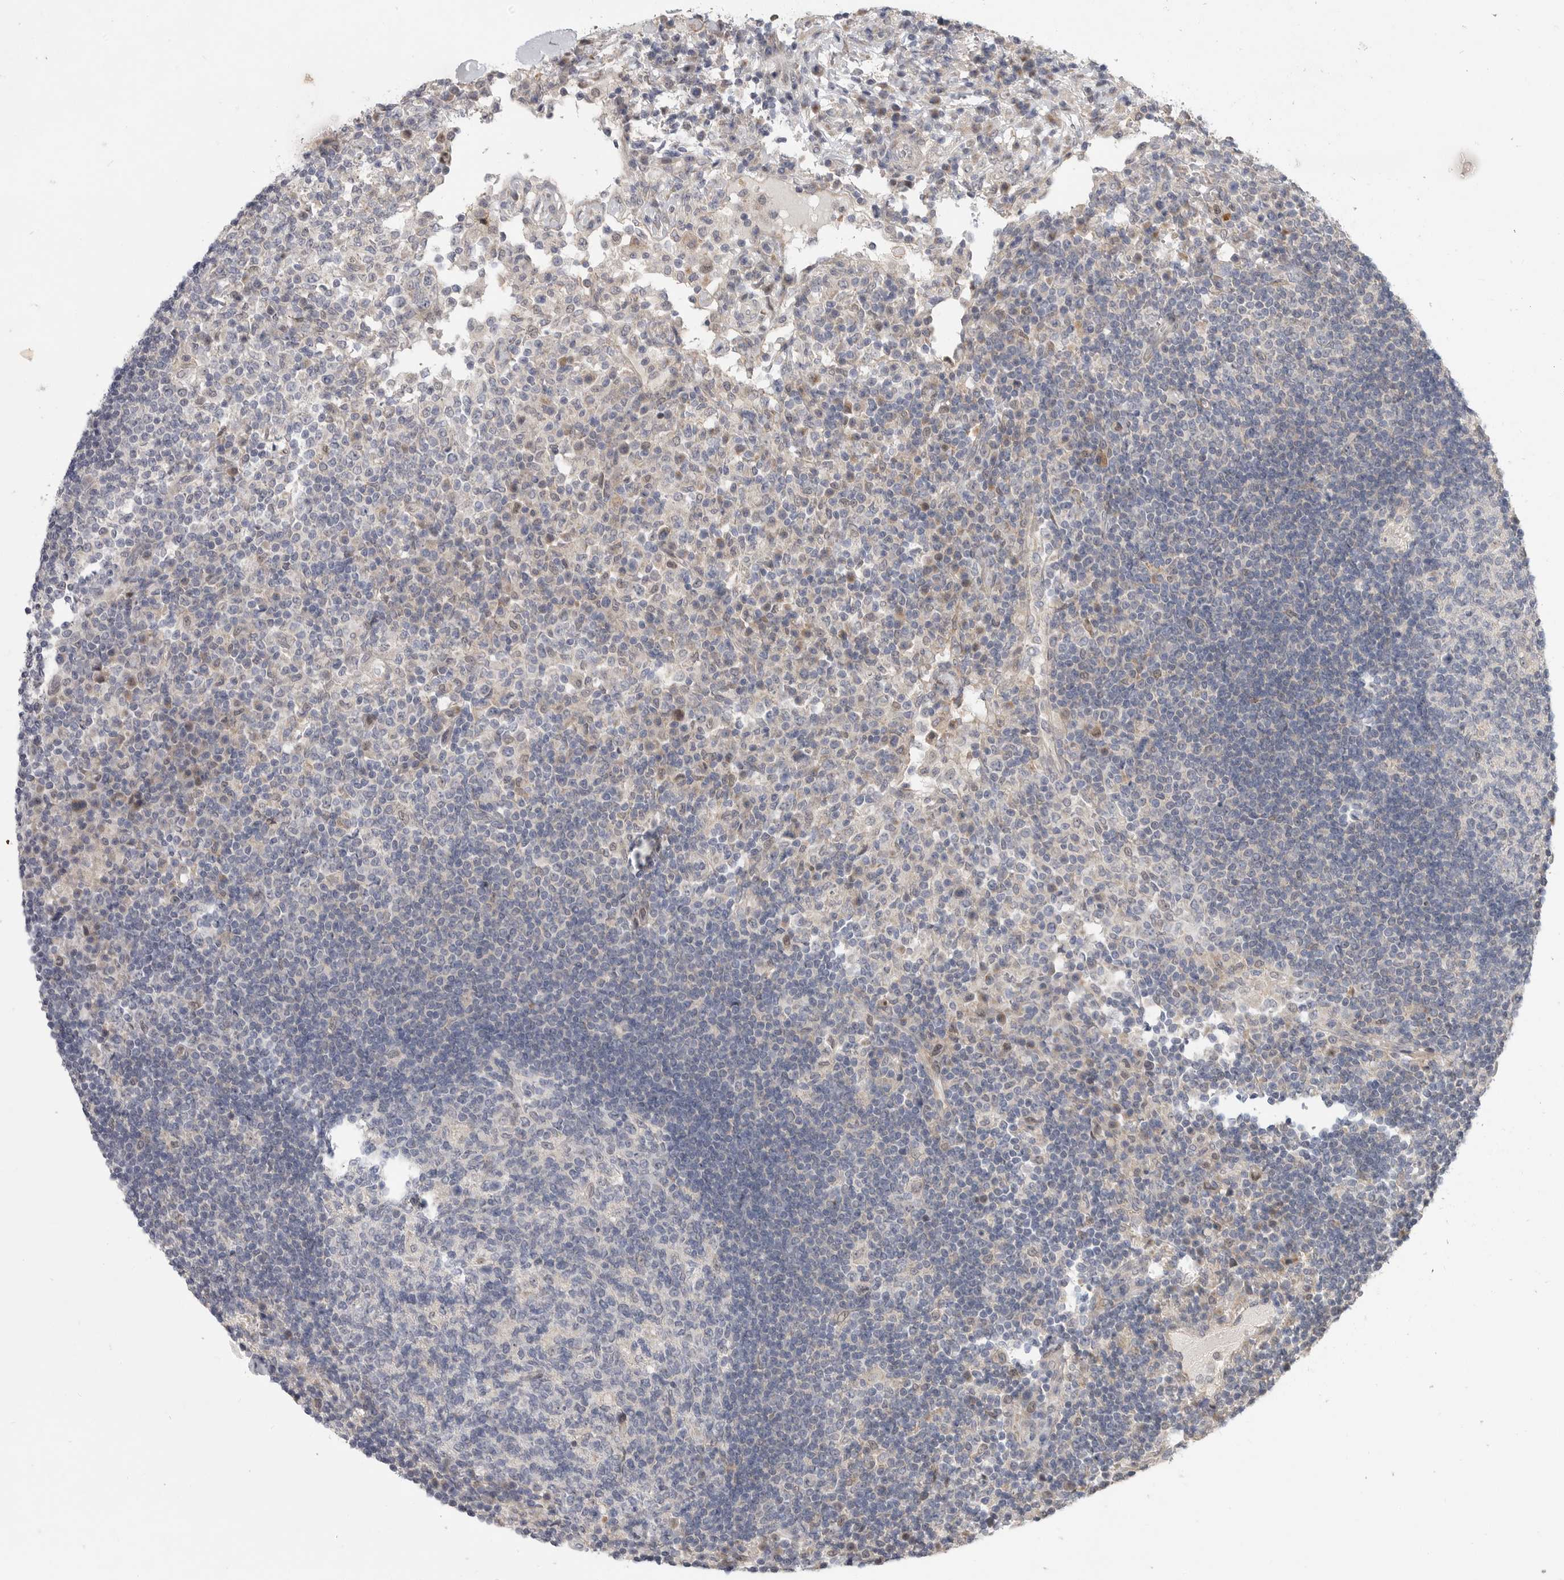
{"staining": {"intensity": "negative", "quantity": "none", "location": "none"}, "tissue": "lymph node", "cell_type": "Germinal center cells", "image_type": "normal", "snomed": [{"axis": "morphology", "description": "Normal tissue, NOS"}, {"axis": "topography", "description": "Lymph node"}], "caption": "Immunohistochemistry (IHC) photomicrograph of benign lymph node stained for a protein (brown), which reveals no positivity in germinal center cells.", "gene": "FBXO43", "patient": {"sex": "female", "age": 53}}